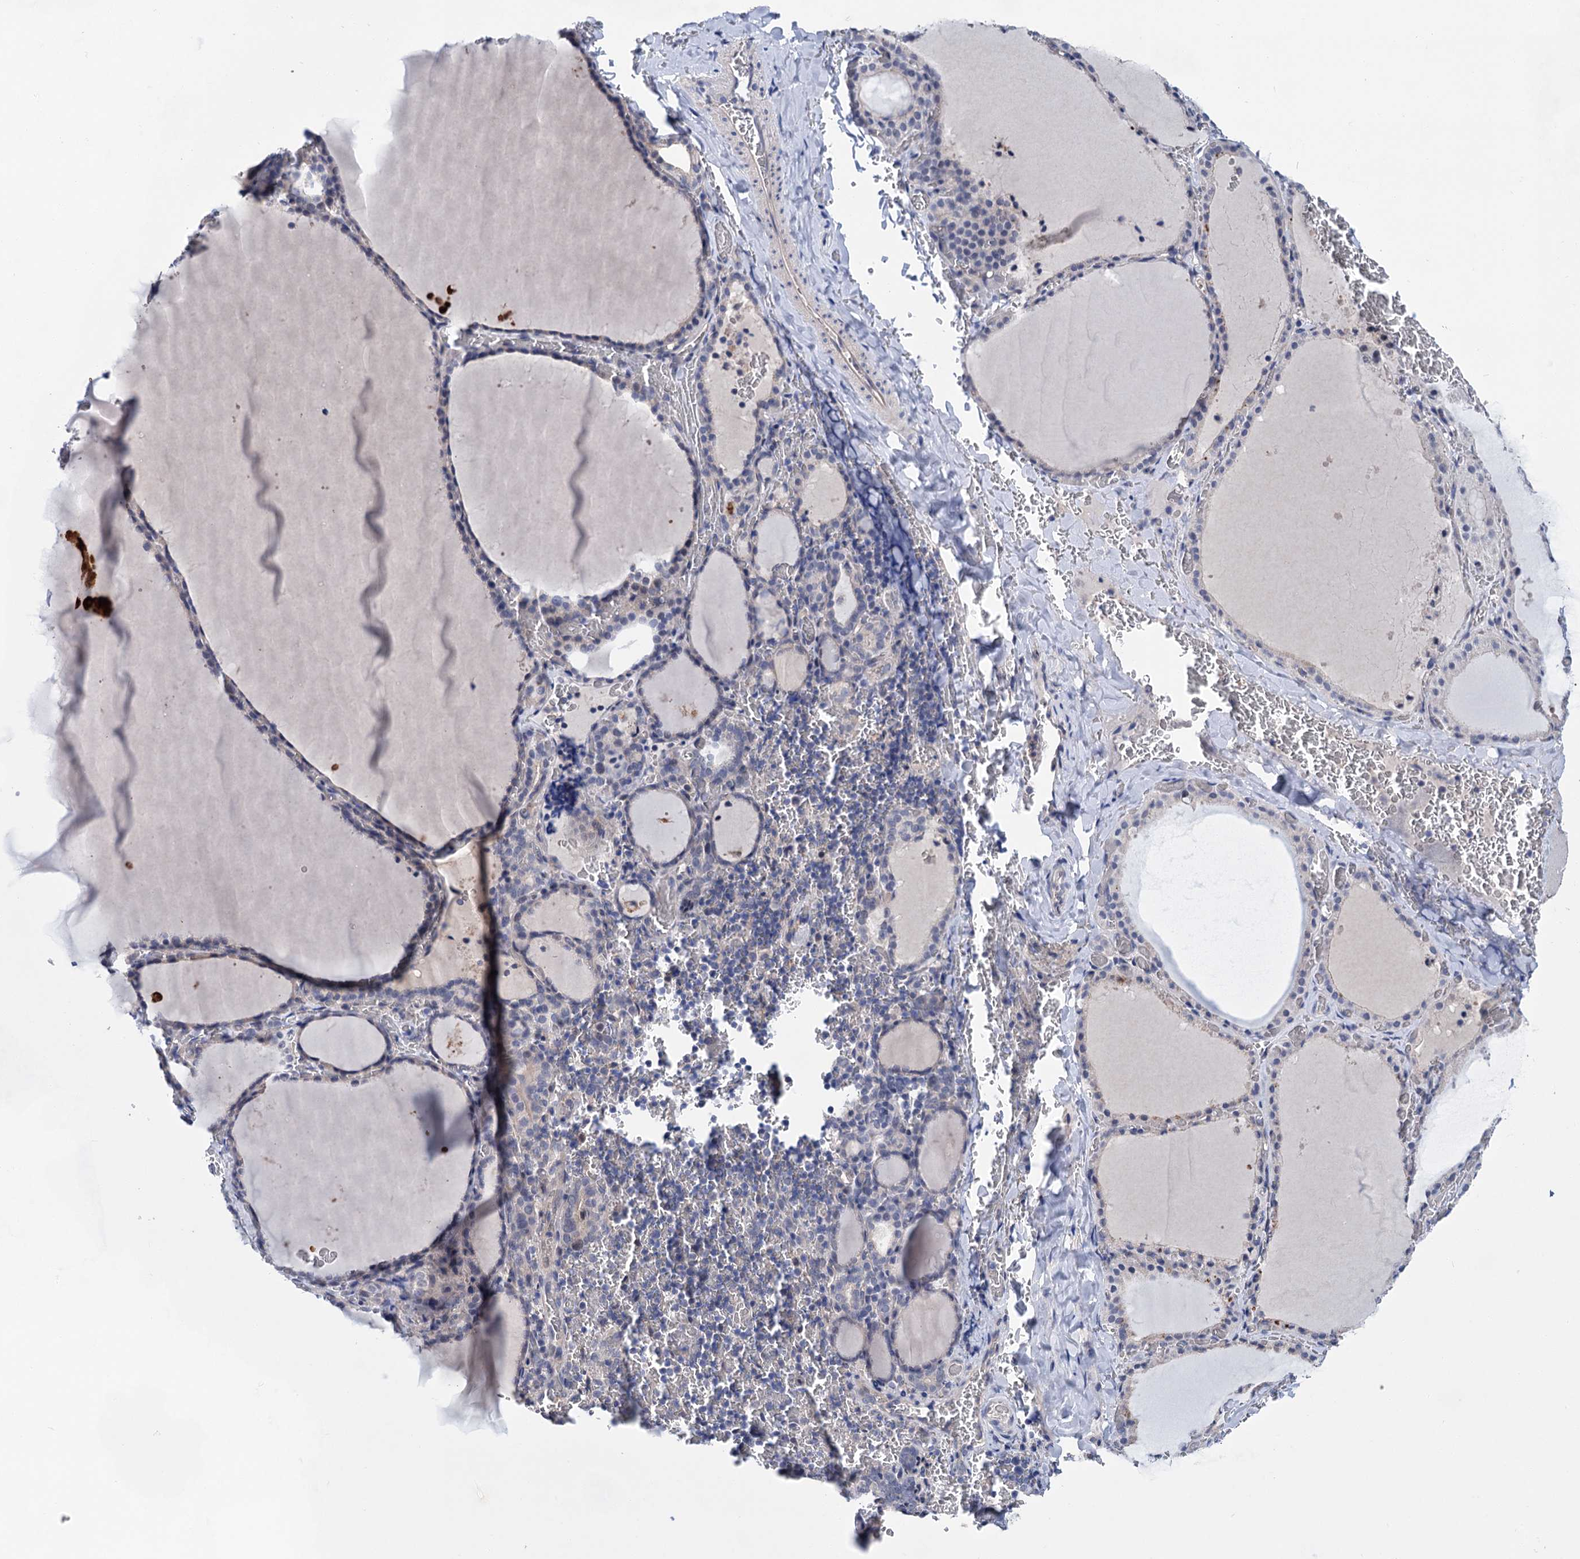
{"staining": {"intensity": "negative", "quantity": "none", "location": "none"}, "tissue": "thyroid gland", "cell_type": "Glandular cells", "image_type": "normal", "snomed": [{"axis": "morphology", "description": "Normal tissue, NOS"}, {"axis": "topography", "description": "Thyroid gland"}], "caption": "Glandular cells show no significant positivity in unremarkable thyroid gland.", "gene": "MORN3", "patient": {"sex": "female", "age": 39}}